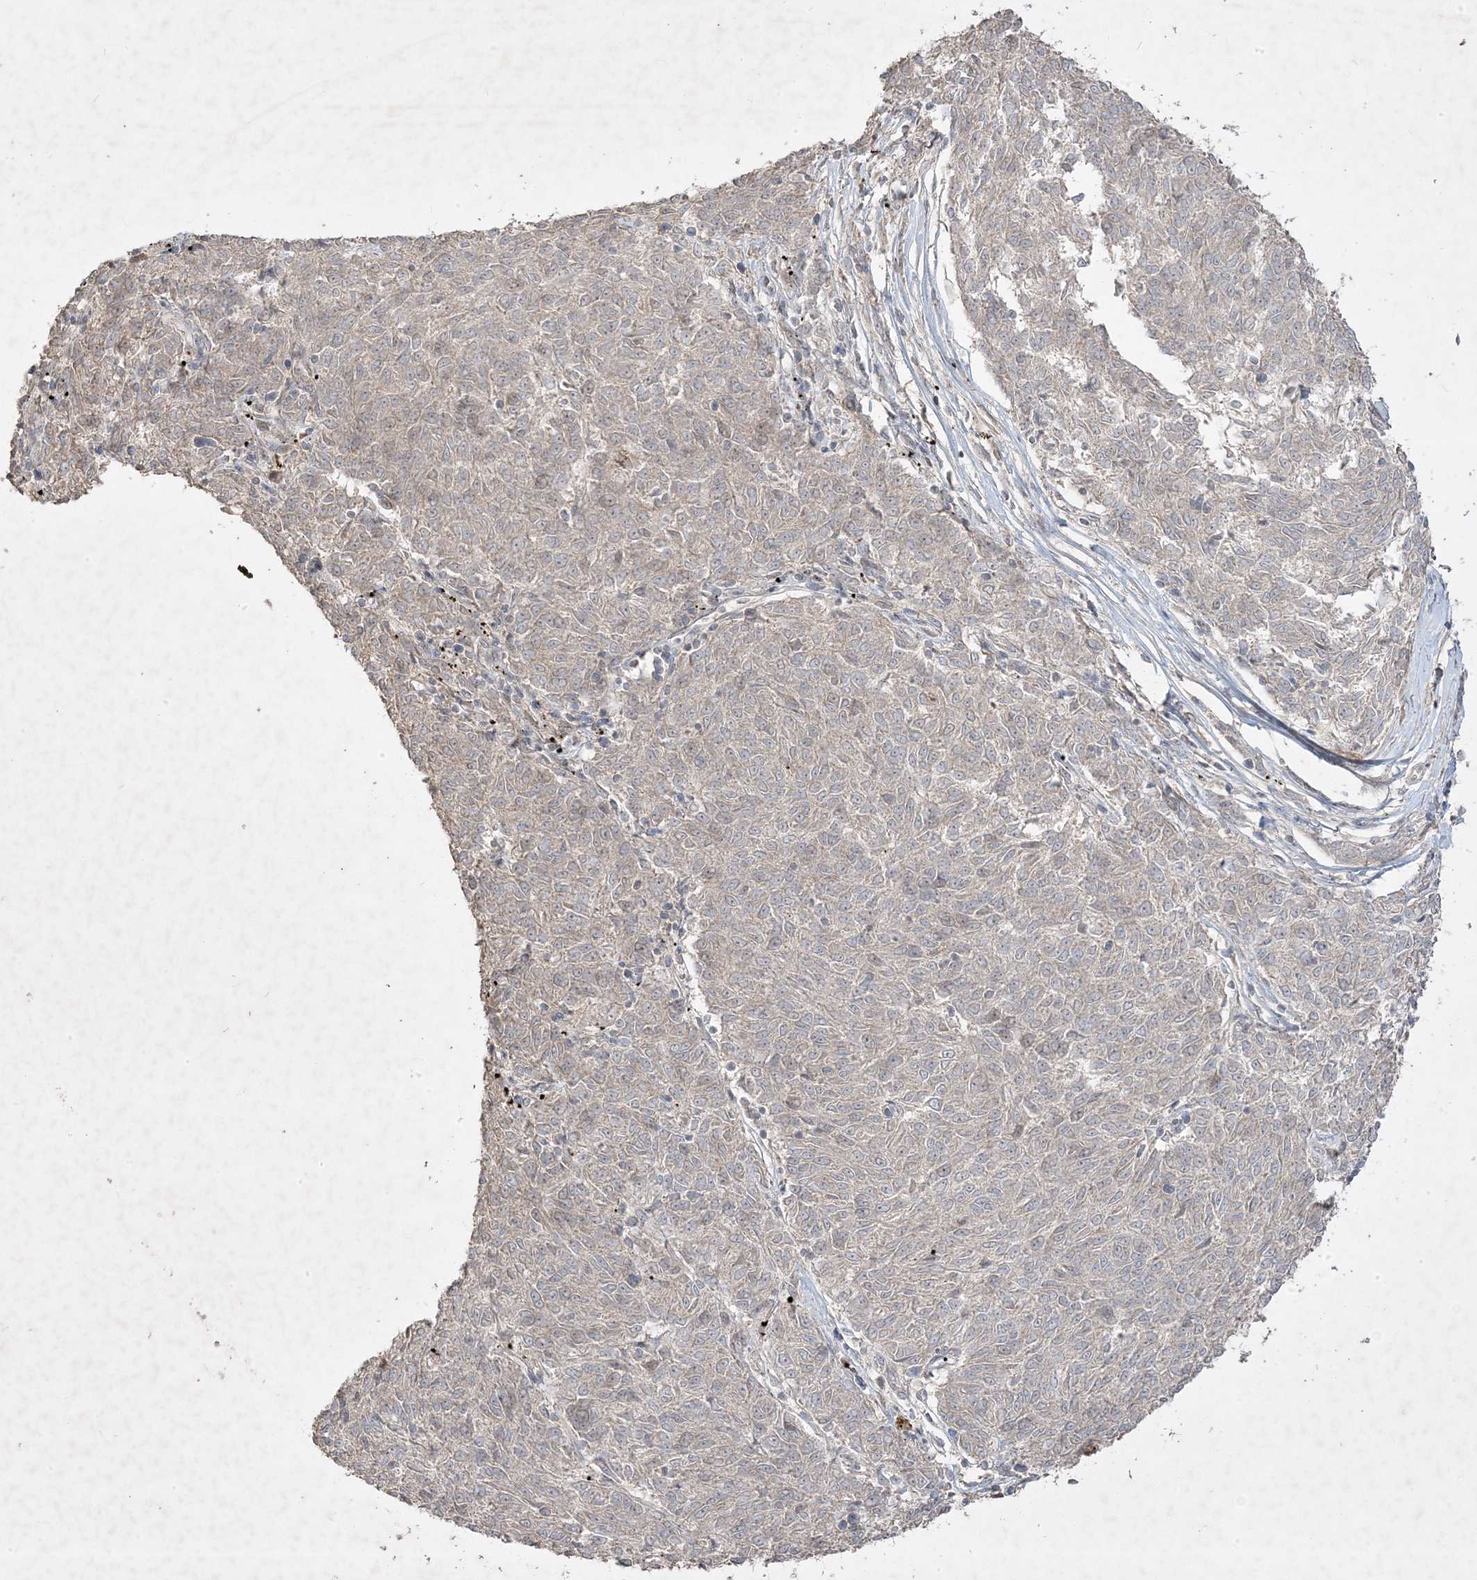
{"staining": {"intensity": "negative", "quantity": "none", "location": "none"}, "tissue": "melanoma", "cell_type": "Tumor cells", "image_type": "cancer", "snomed": [{"axis": "morphology", "description": "Malignant melanoma, NOS"}, {"axis": "topography", "description": "Skin"}], "caption": "Photomicrograph shows no protein staining in tumor cells of melanoma tissue.", "gene": "RGL4", "patient": {"sex": "female", "age": 72}}